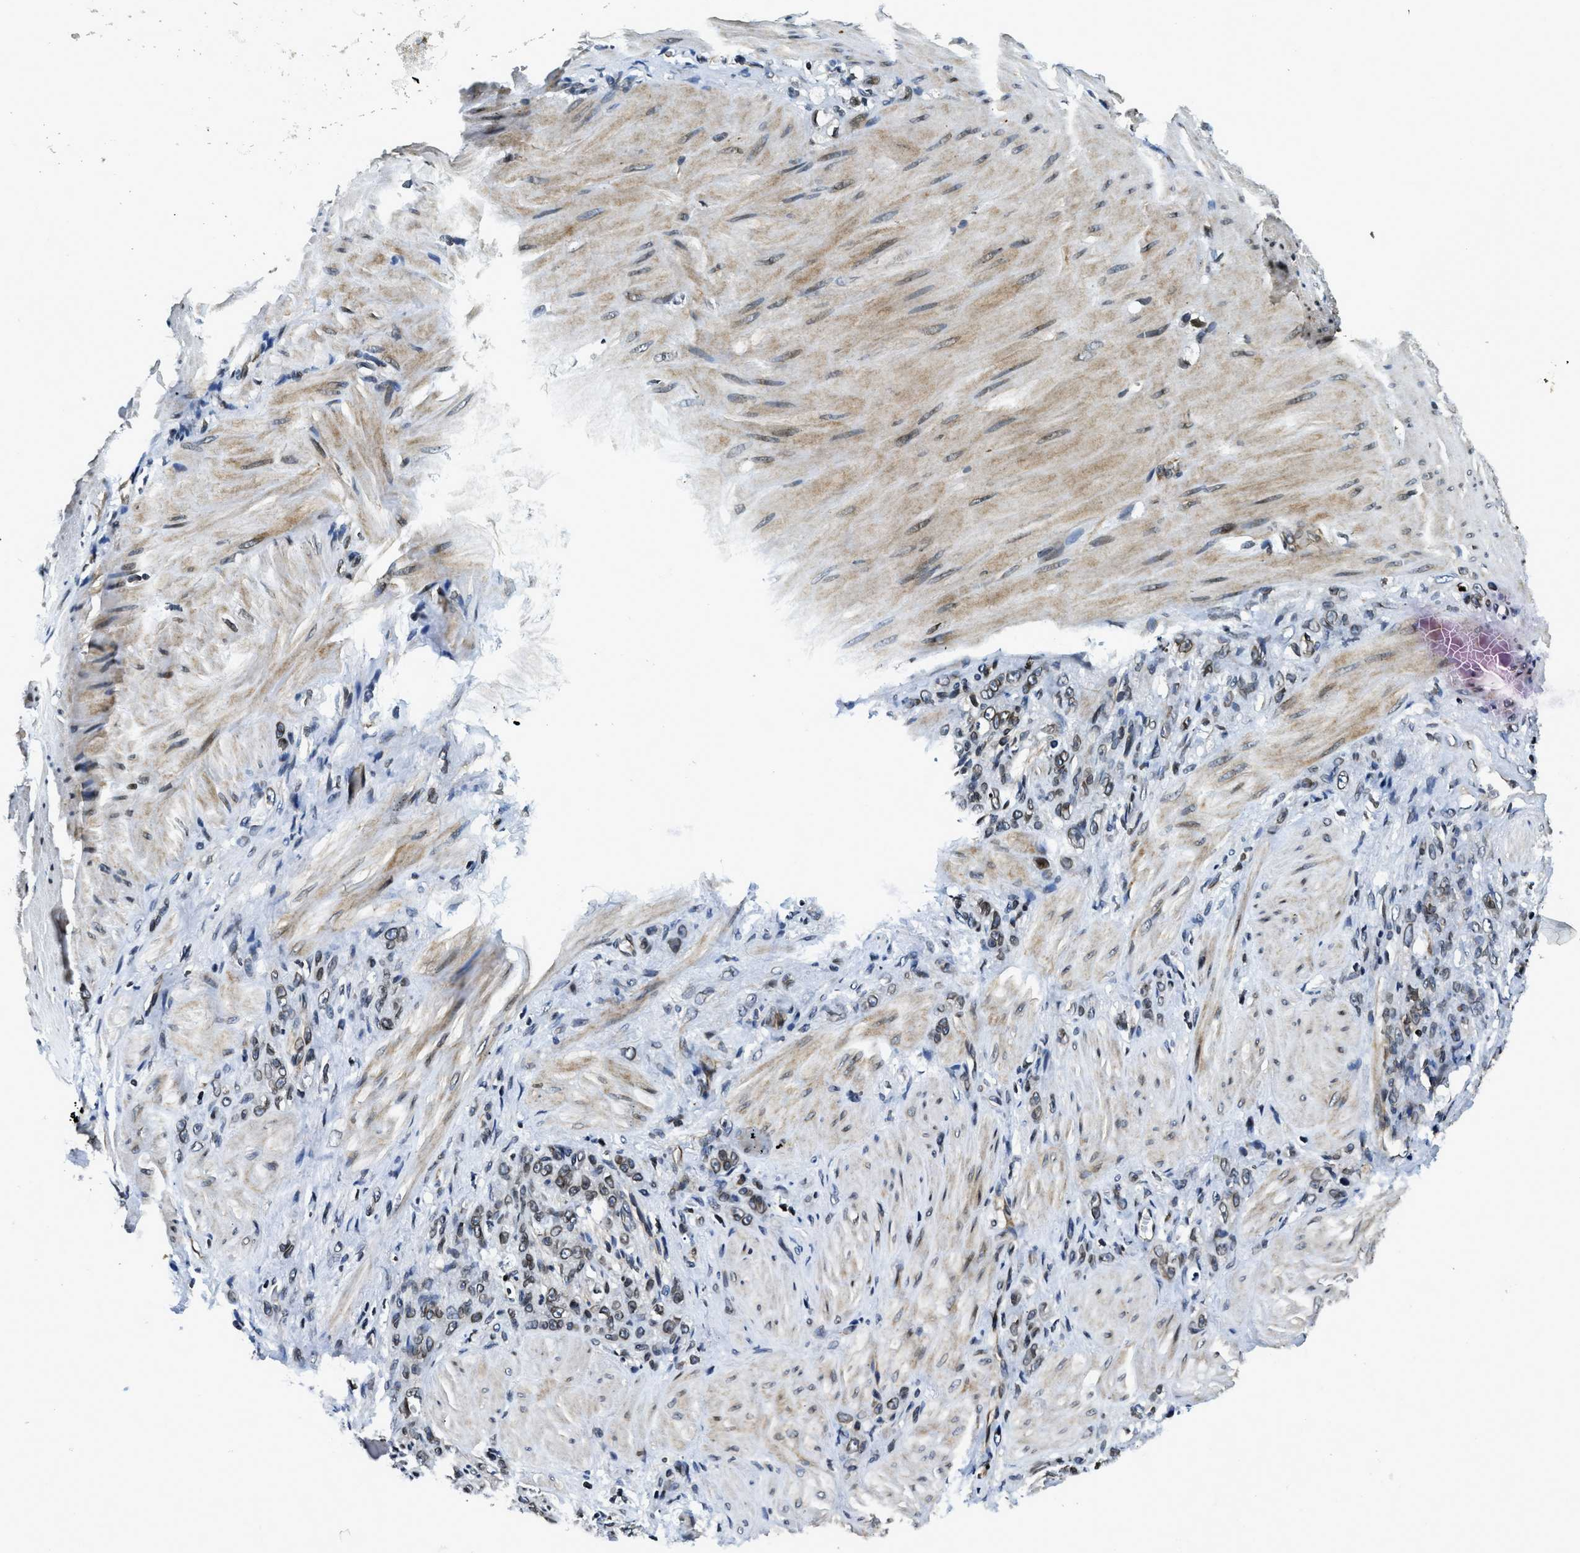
{"staining": {"intensity": "moderate", "quantity": ">75%", "location": "cytoplasmic/membranous,nuclear"}, "tissue": "stomach cancer", "cell_type": "Tumor cells", "image_type": "cancer", "snomed": [{"axis": "morphology", "description": "Normal tissue, NOS"}, {"axis": "morphology", "description": "Adenocarcinoma, NOS"}, {"axis": "topography", "description": "Stomach"}], "caption": "Tumor cells reveal medium levels of moderate cytoplasmic/membranous and nuclear positivity in approximately >75% of cells in stomach cancer (adenocarcinoma). (IHC, brightfield microscopy, high magnification).", "gene": "ZC3HC1", "patient": {"sex": "male", "age": 82}}